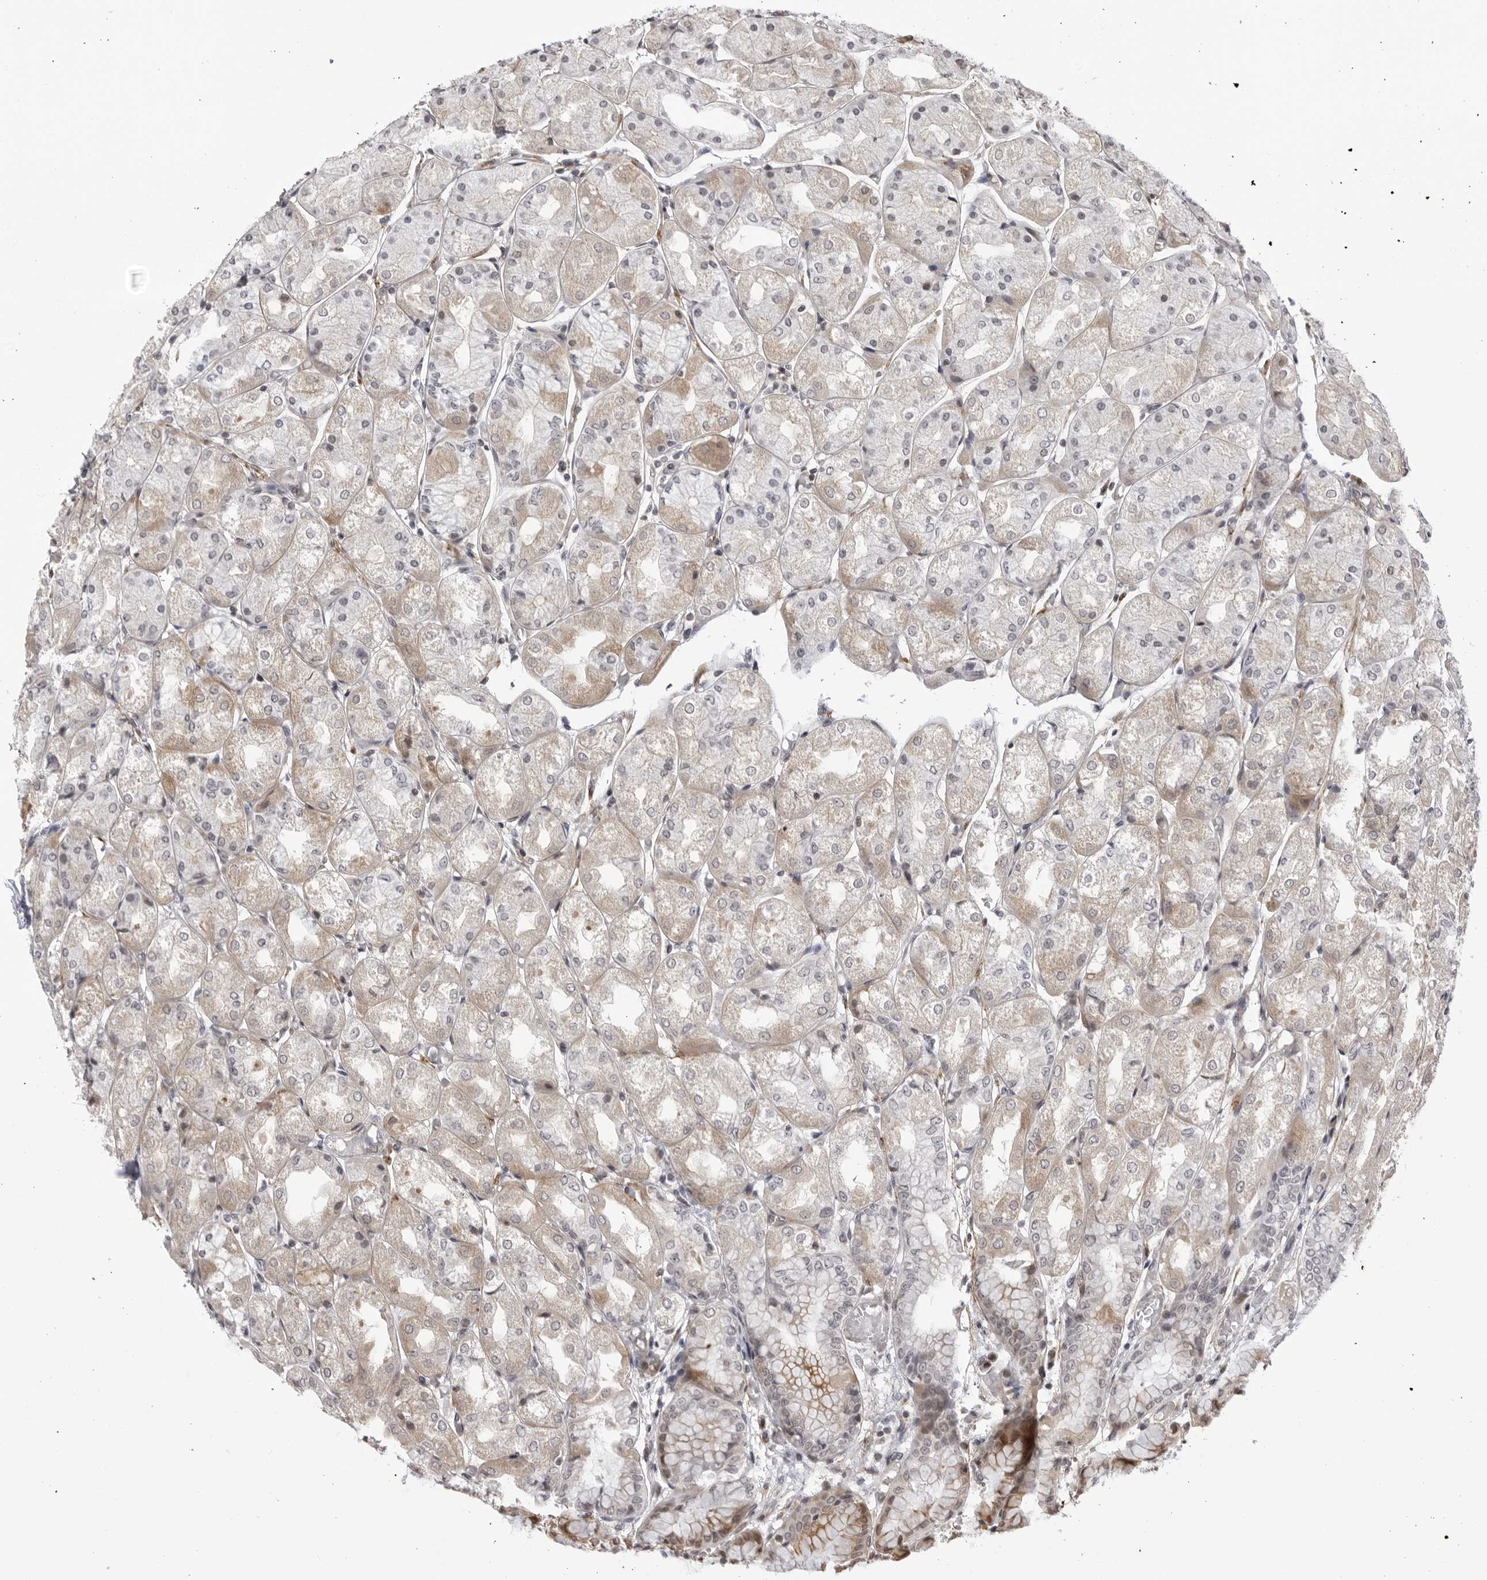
{"staining": {"intensity": "moderate", "quantity": "<25%", "location": "cytoplasmic/membranous"}, "tissue": "stomach", "cell_type": "Glandular cells", "image_type": "normal", "snomed": [{"axis": "morphology", "description": "Normal tissue, NOS"}, {"axis": "topography", "description": "Stomach, upper"}], "caption": "Normal stomach was stained to show a protein in brown. There is low levels of moderate cytoplasmic/membranous positivity in about <25% of glandular cells.", "gene": "CNBD1", "patient": {"sex": "male", "age": 72}}